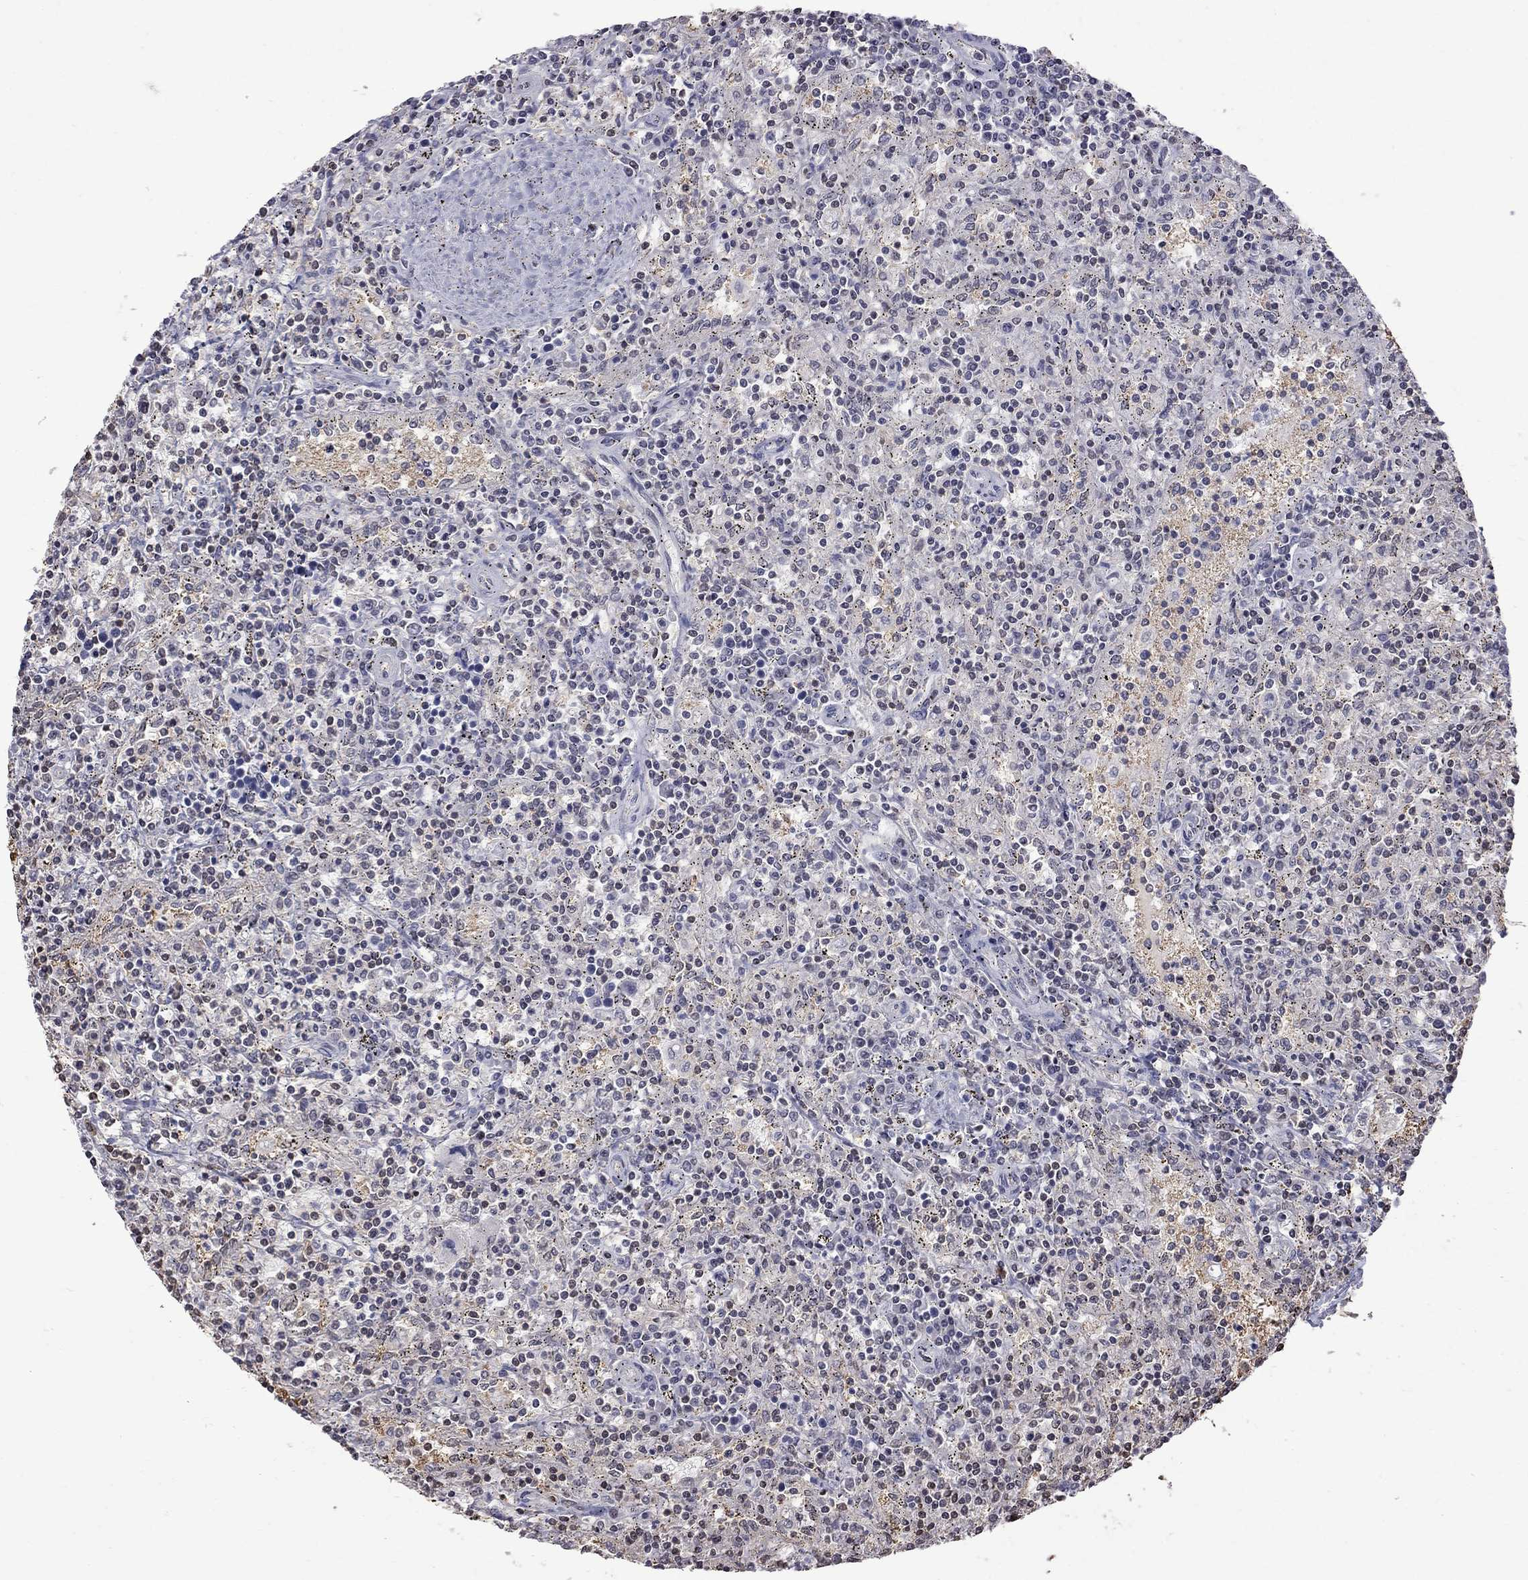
{"staining": {"intensity": "negative", "quantity": "none", "location": "none"}, "tissue": "lymphoma", "cell_type": "Tumor cells", "image_type": "cancer", "snomed": [{"axis": "morphology", "description": "Malignant lymphoma, non-Hodgkin's type, Low grade"}, {"axis": "topography", "description": "Spleen"}], "caption": "Immunohistochemistry micrograph of human lymphoma stained for a protein (brown), which exhibits no expression in tumor cells.", "gene": "RFWD3", "patient": {"sex": "male", "age": 62}}